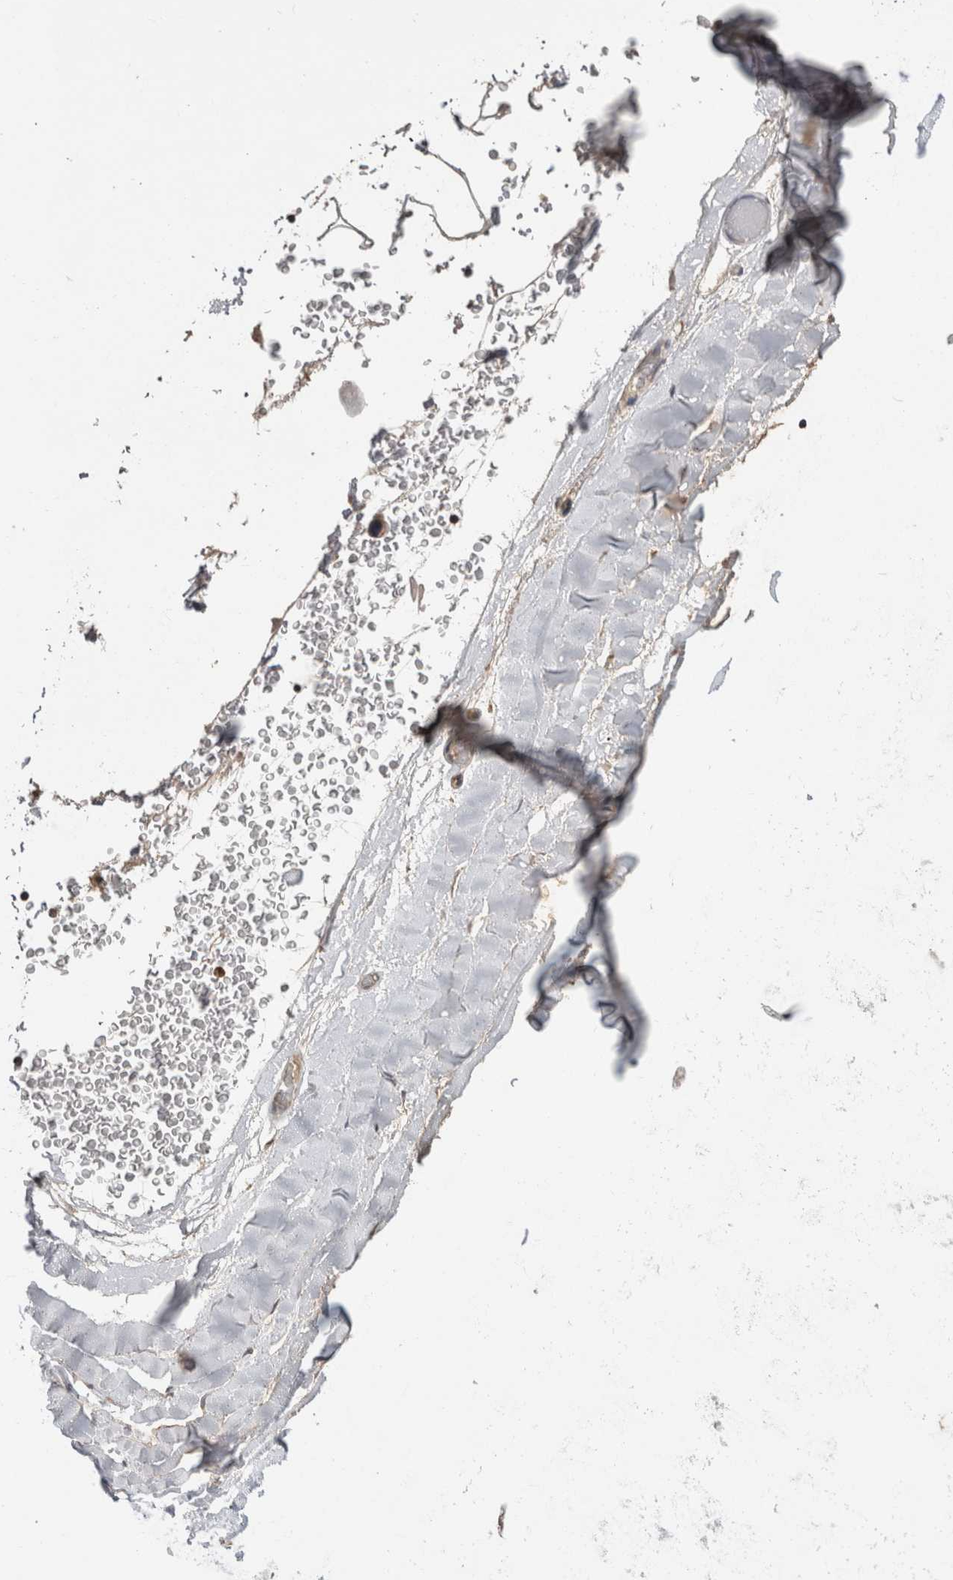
{"staining": {"intensity": "negative", "quantity": "none", "location": "none"}, "tissue": "adipose tissue", "cell_type": "Adipocytes", "image_type": "normal", "snomed": [{"axis": "morphology", "description": "Normal tissue, NOS"}, {"axis": "topography", "description": "Bronchus"}], "caption": "High power microscopy image of an IHC image of unremarkable adipose tissue, revealing no significant expression in adipocytes.", "gene": "PREP", "patient": {"sex": "male", "age": 66}}